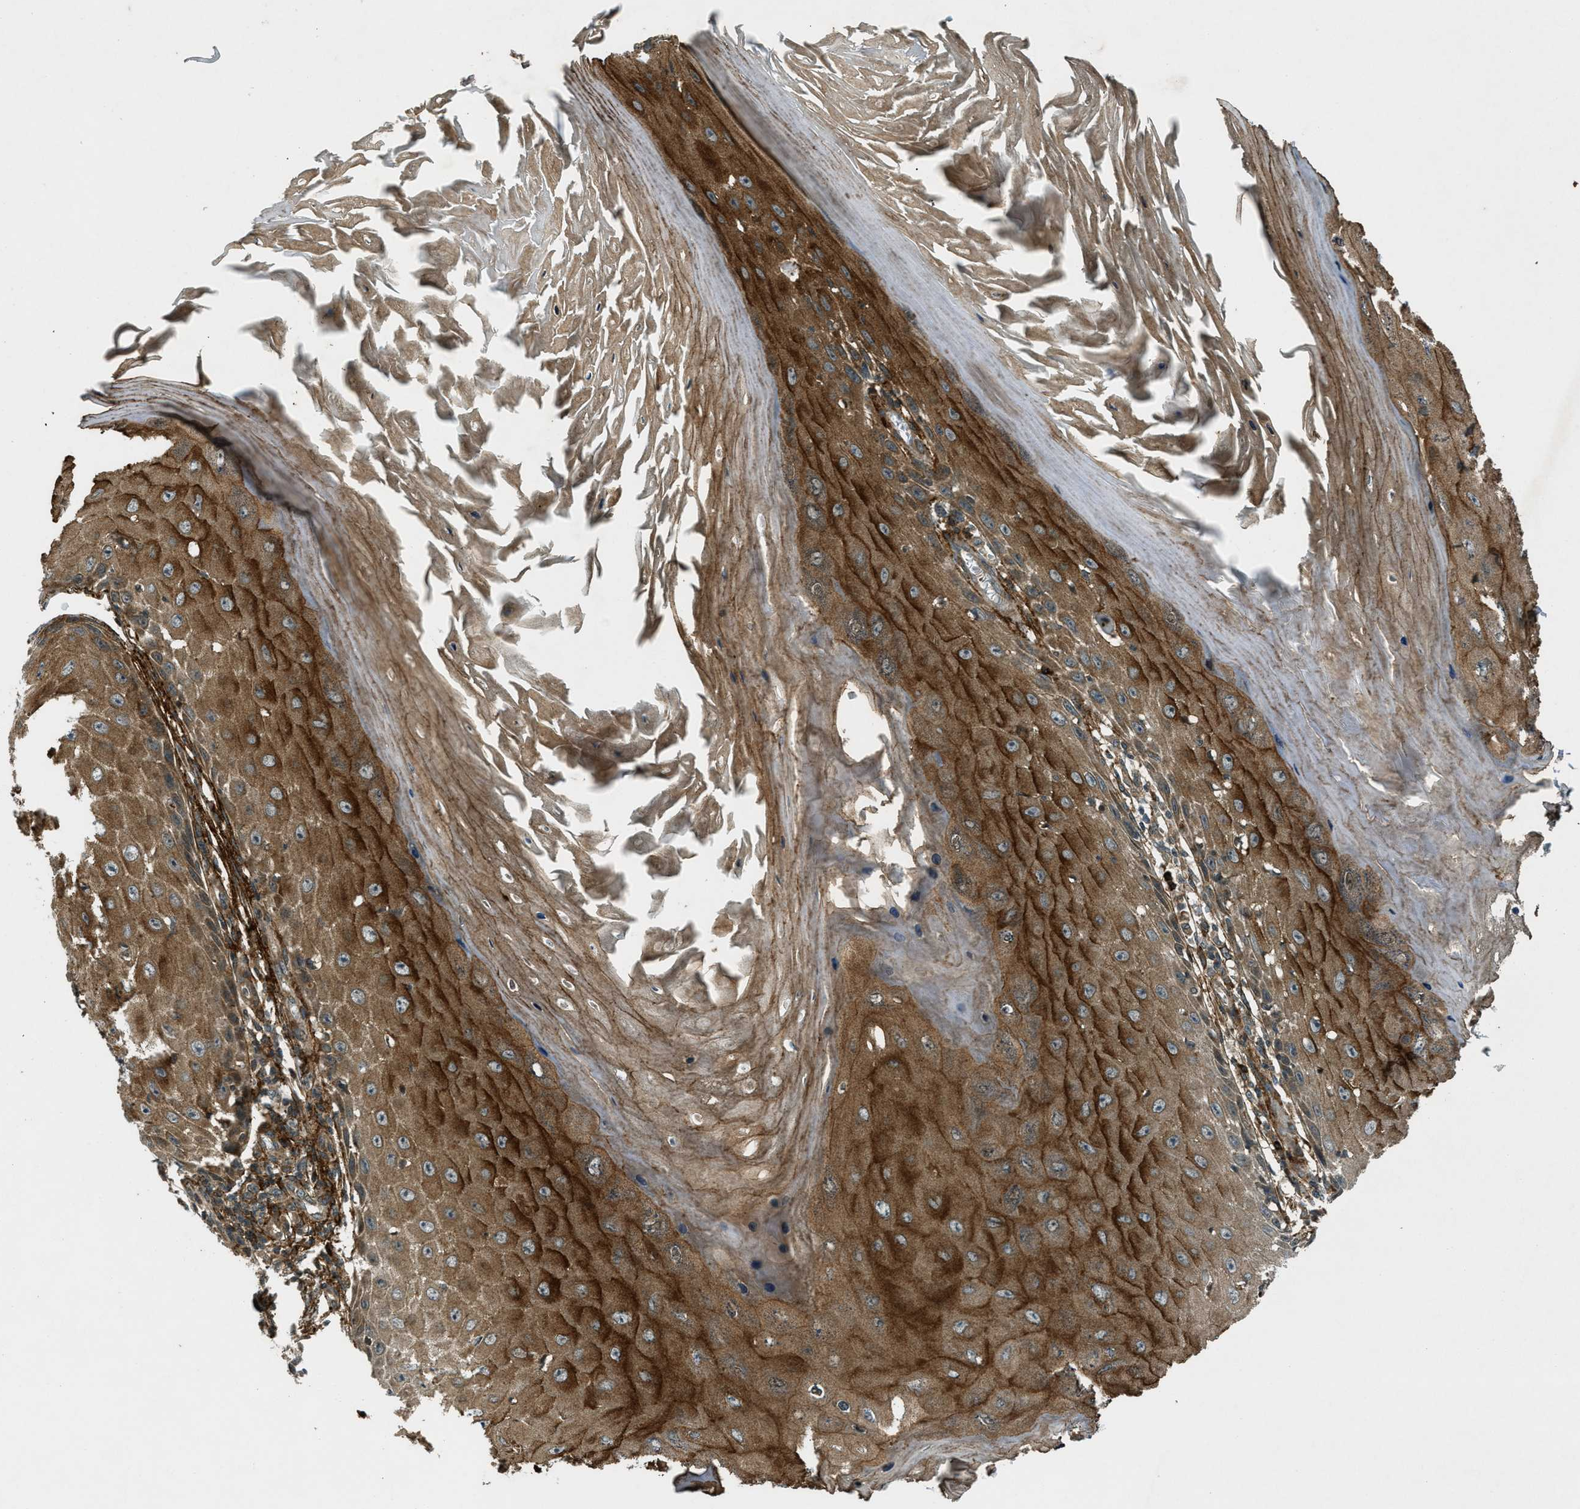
{"staining": {"intensity": "strong", "quantity": ">75%", "location": "cytoplasmic/membranous"}, "tissue": "skin cancer", "cell_type": "Tumor cells", "image_type": "cancer", "snomed": [{"axis": "morphology", "description": "Squamous cell carcinoma, NOS"}, {"axis": "topography", "description": "Skin"}], "caption": "Immunohistochemistry (IHC) (DAB) staining of human skin cancer (squamous cell carcinoma) demonstrates strong cytoplasmic/membranous protein expression in approximately >75% of tumor cells. (IHC, brightfield microscopy, high magnification).", "gene": "EIF2AK3", "patient": {"sex": "female", "age": 73}}